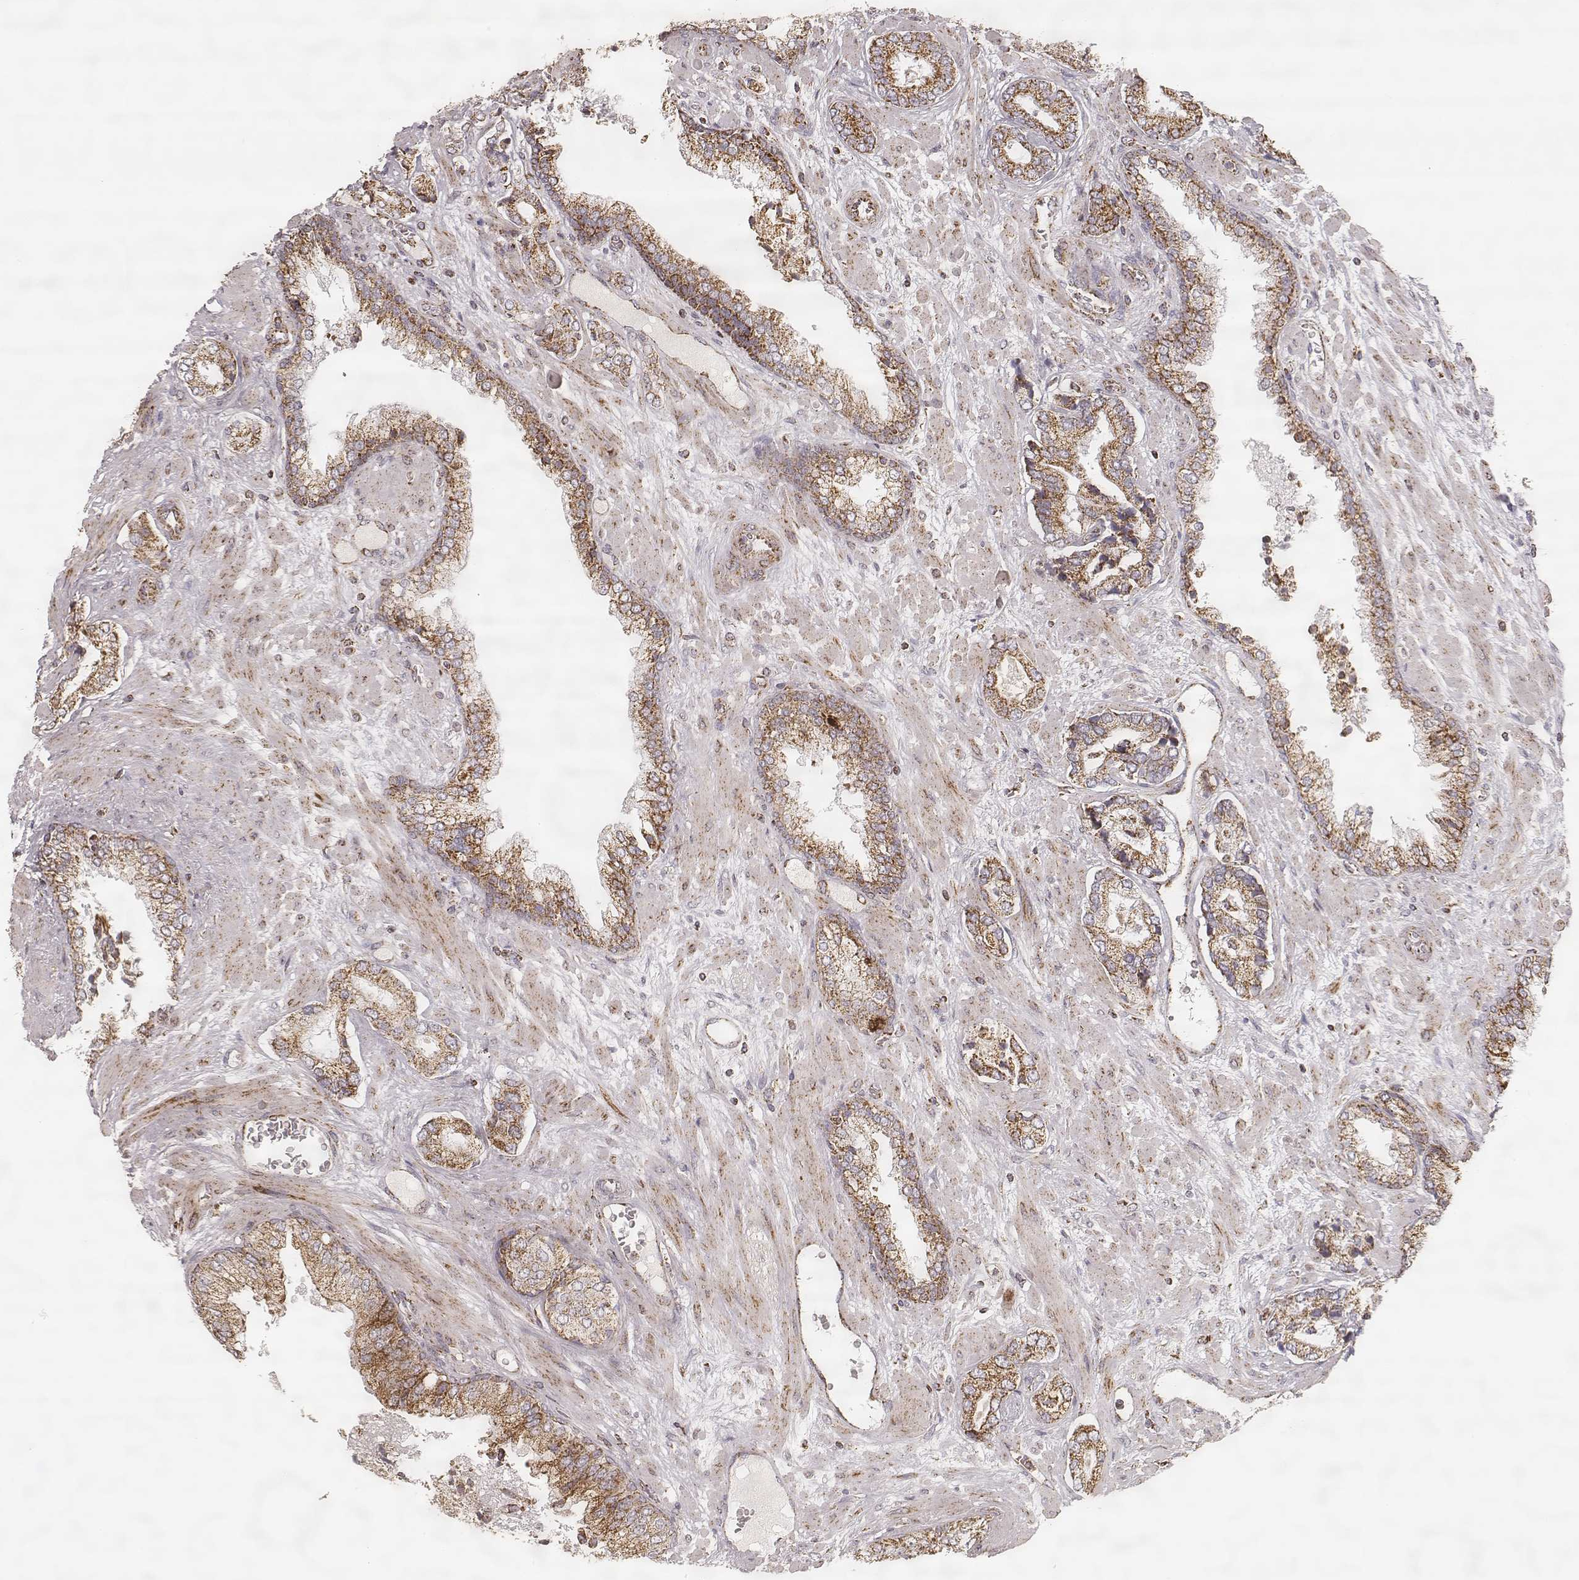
{"staining": {"intensity": "moderate", "quantity": ">75%", "location": "cytoplasmic/membranous"}, "tissue": "prostate cancer", "cell_type": "Tumor cells", "image_type": "cancer", "snomed": [{"axis": "morphology", "description": "Adenocarcinoma, Low grade"}, {"axis": "topography", "description": "Prostate"}], "caption": "IHC (DAB) staining of prostate cancer (adenocarcinoma (low-grade)) exhibits moderate cytoplasmic/membranous protein staining in about >75% of tumor cells.", "gene": "CS", "patient": {"sex": "male", "age": 61}}